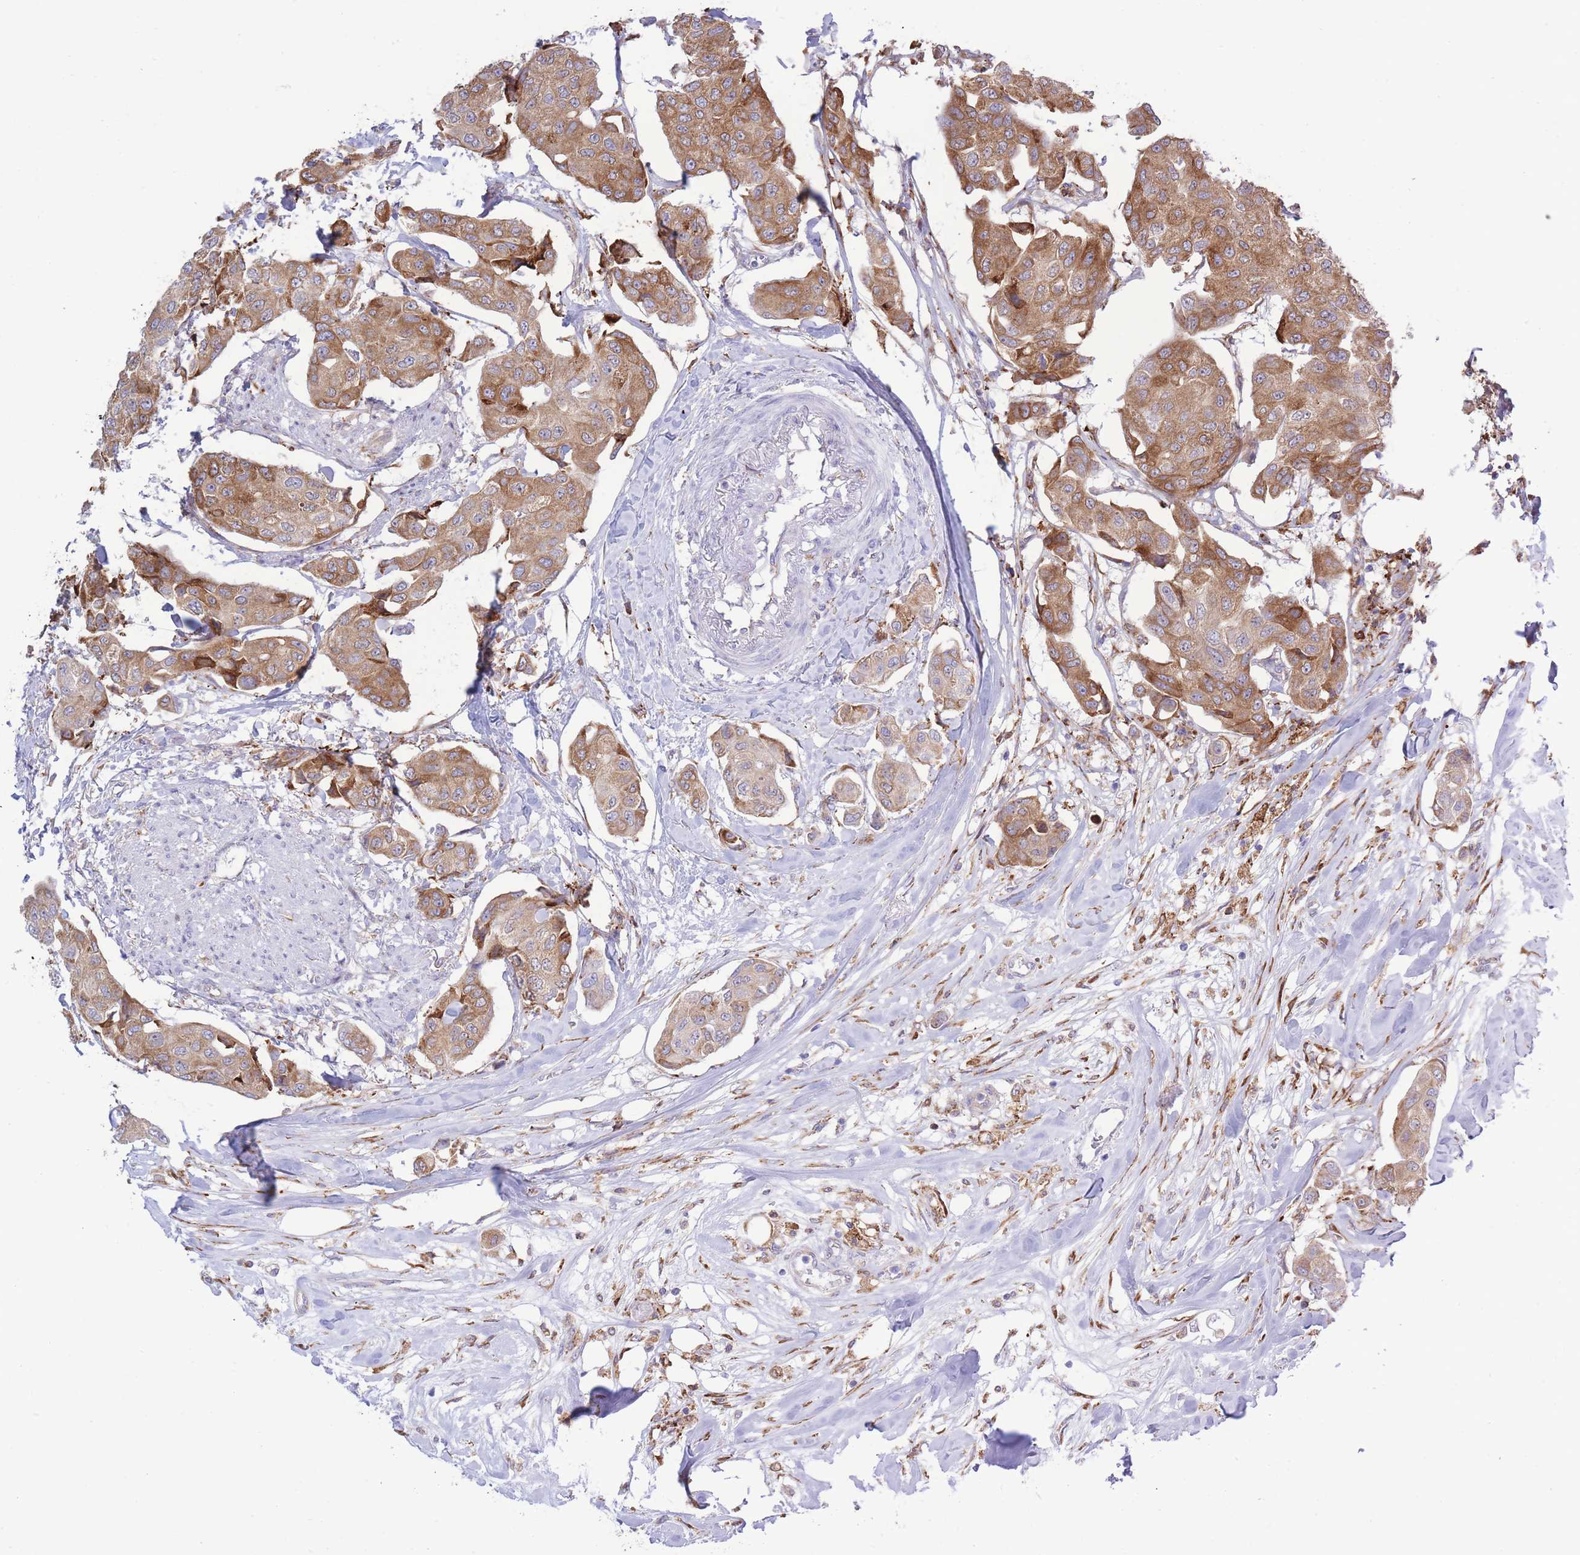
{"staining": {"intensity": "moderate", "quantity": ">75%", "location": "cytoplasmic/membranous"}, "tissue": "breast cancer", "cell_type": "Tumor cells", "image_type": "cancer", "snomed": [{"axis": "morphology", "description": "Duct carcinoma"}, {"axis": "topography", "description": "Breast"}, {"axis": "topography", "description": "Lymph node"}], "caption": "DAB immunohistochemical staining of breast intraductal carcinoma shows moderate cytoplasmic/membranous protein expression in approximately >75% of tumor cells.", "gene": "MYDGF", "patient": {"sex": "female", "age": 80}}